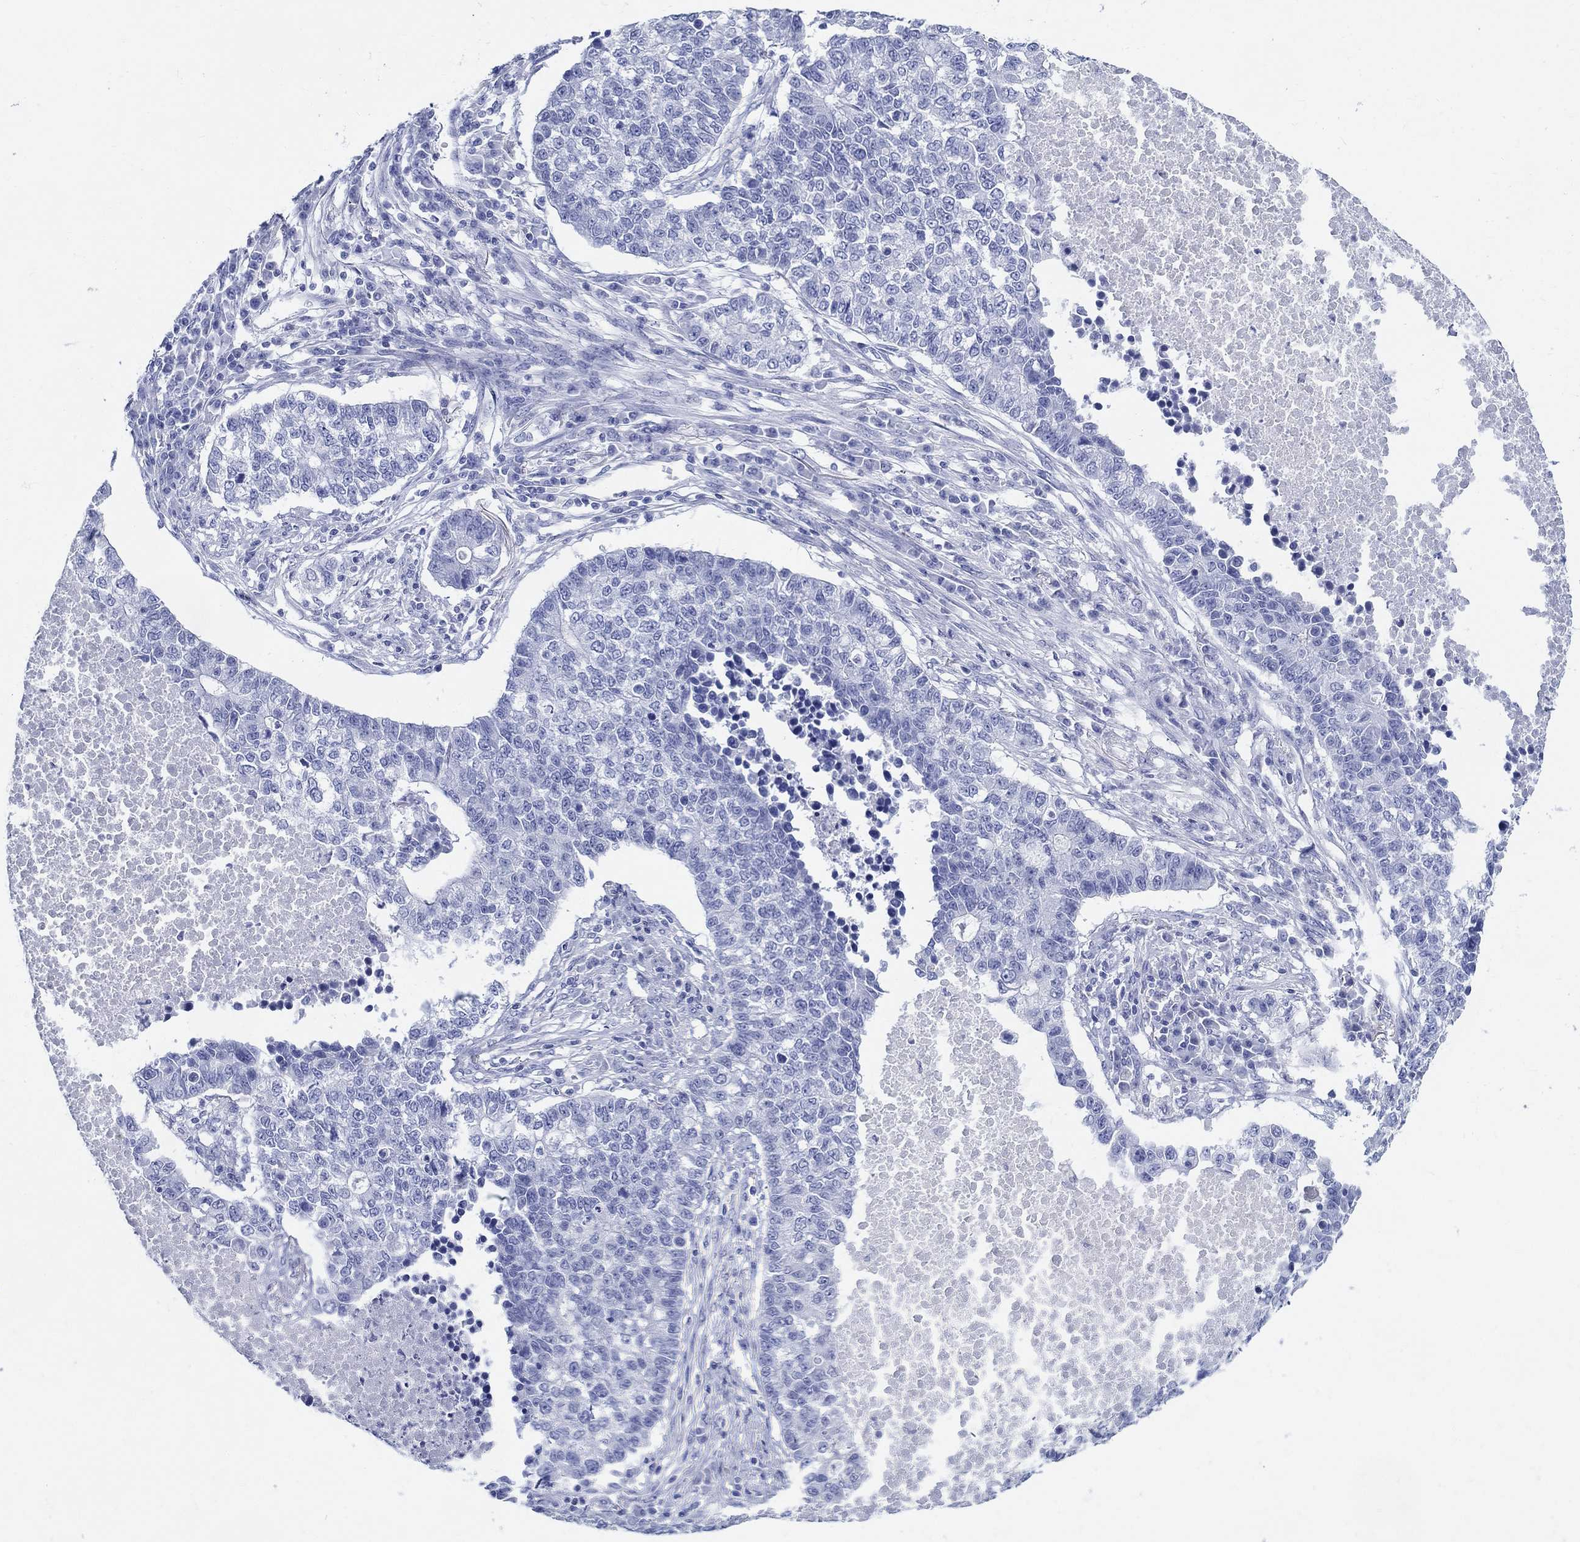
{"staining": {"intensity": "negative", "quantity": "none", "location": "none"}, "tissue": "lung cancer", "cell_type": "Tumor cells", "image_type": "cancer", "snomed": [{"axis": "morphology", "description": "Adenocarcinoma, NOS"}, {"axis": "topography", "description": "Lung"}], "caption": "Tumor cells show no significant staining in lung cancer (adenocarcinoma).", "gene": "CRYGS", "patient": {"sex": "male", "age": 57}}